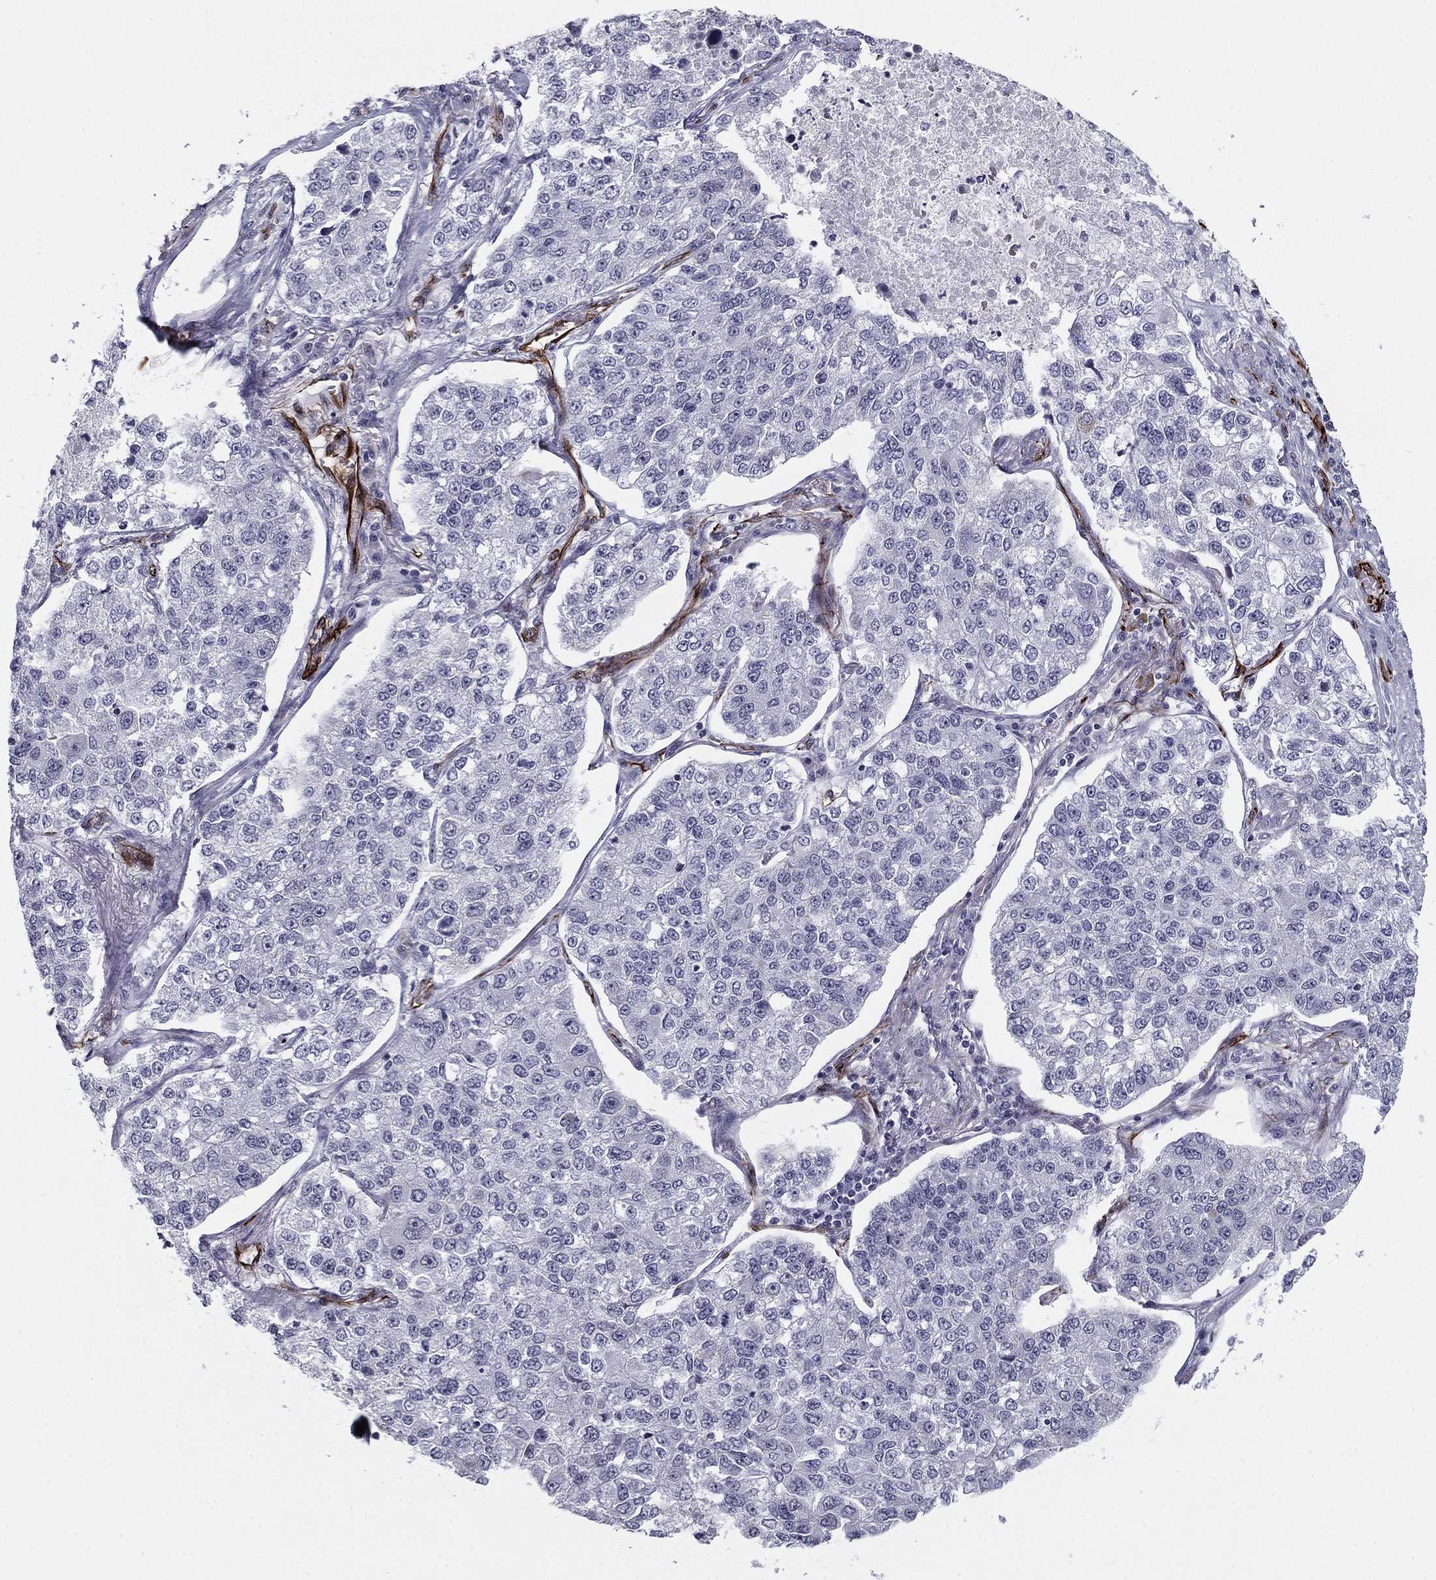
{"staining": {"intensity": "negative", "quantity": "none", "location": "none"}, "tissue": "lung cancer", "cell_type": "Tumor cells", "image_type": "cancer", "snomed": [{"axis": "morphology", "description": "Adenocarcinoma, NOS"}, {"axis": "topography", "description": "Lung"}], "caption": "The immunohistochemistry (IHC) photomicrograph has no significant expression in tumor cells of lung cancer (adenocarcinoma) tissue. The staining was performed using DAB (3,3'-diaminobenzidine) to visualize the protein expression in brown, while the nuclei were stained in blue with hematoxylin (Magnification: 20x).", "gene": "ANKS4B", "patient": {"sex": "male", "age": 49}}